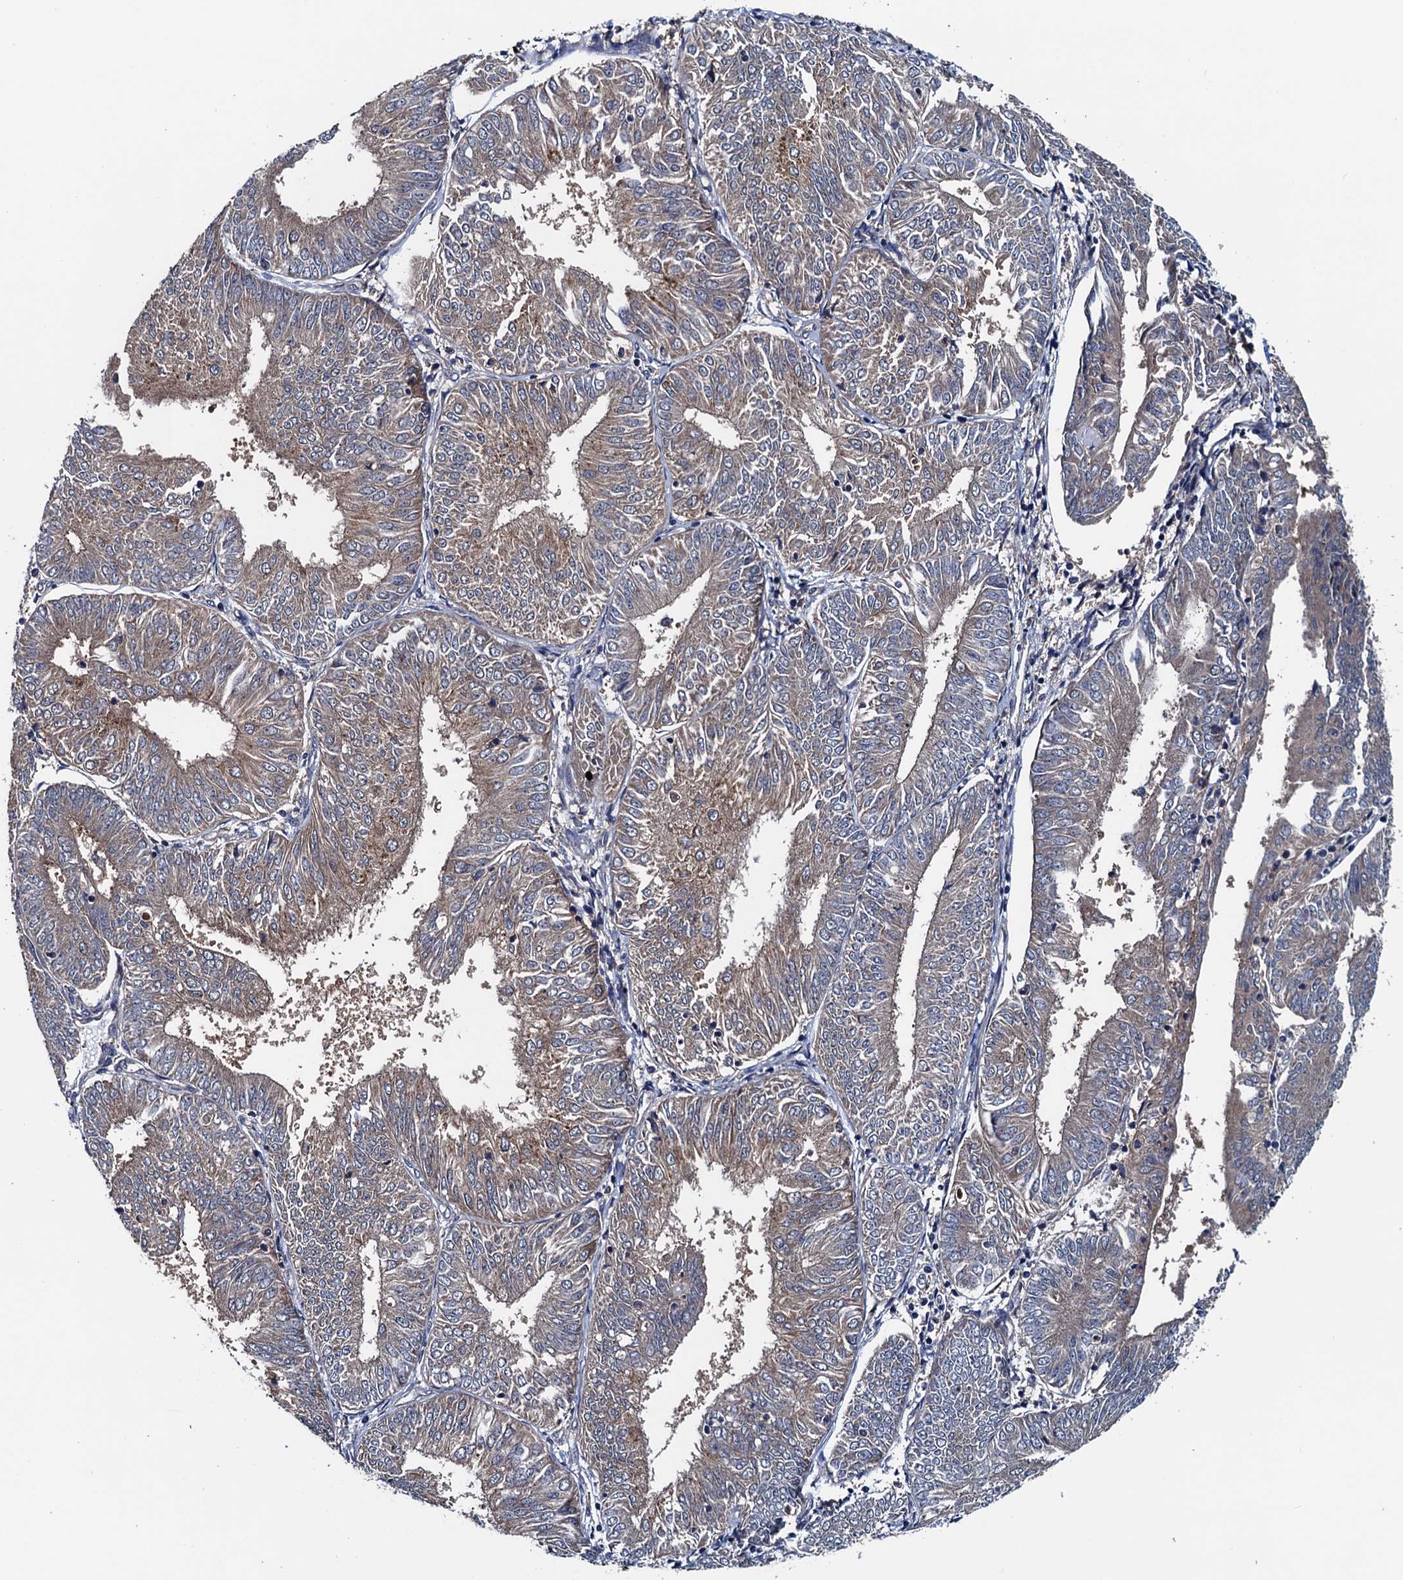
{"staining": {"intensity": "weak", "quantity": "25%-75%", "location": "cytoplasmic/membranous"}, "tissue": "endometrial cancer", "cell_type": "Tumor cells", "image_type": "cancer", "snomed": [{"axis": "morphology", "description": "Adenocarcinoma, NOS"}, {"axis": "topography", "description": "Endometrium"}], "caption": "DAB (3,3'-diaminobenzidine) immunohistochemical staining of human endometrial cancer (adenocarcinoma) displays weak cytoplasmic/membranous protein positivity in approximately 25%-75% of tumor cells.", "gene": "BLTP3B", "patient": {"sex": "female", "age": 58}}